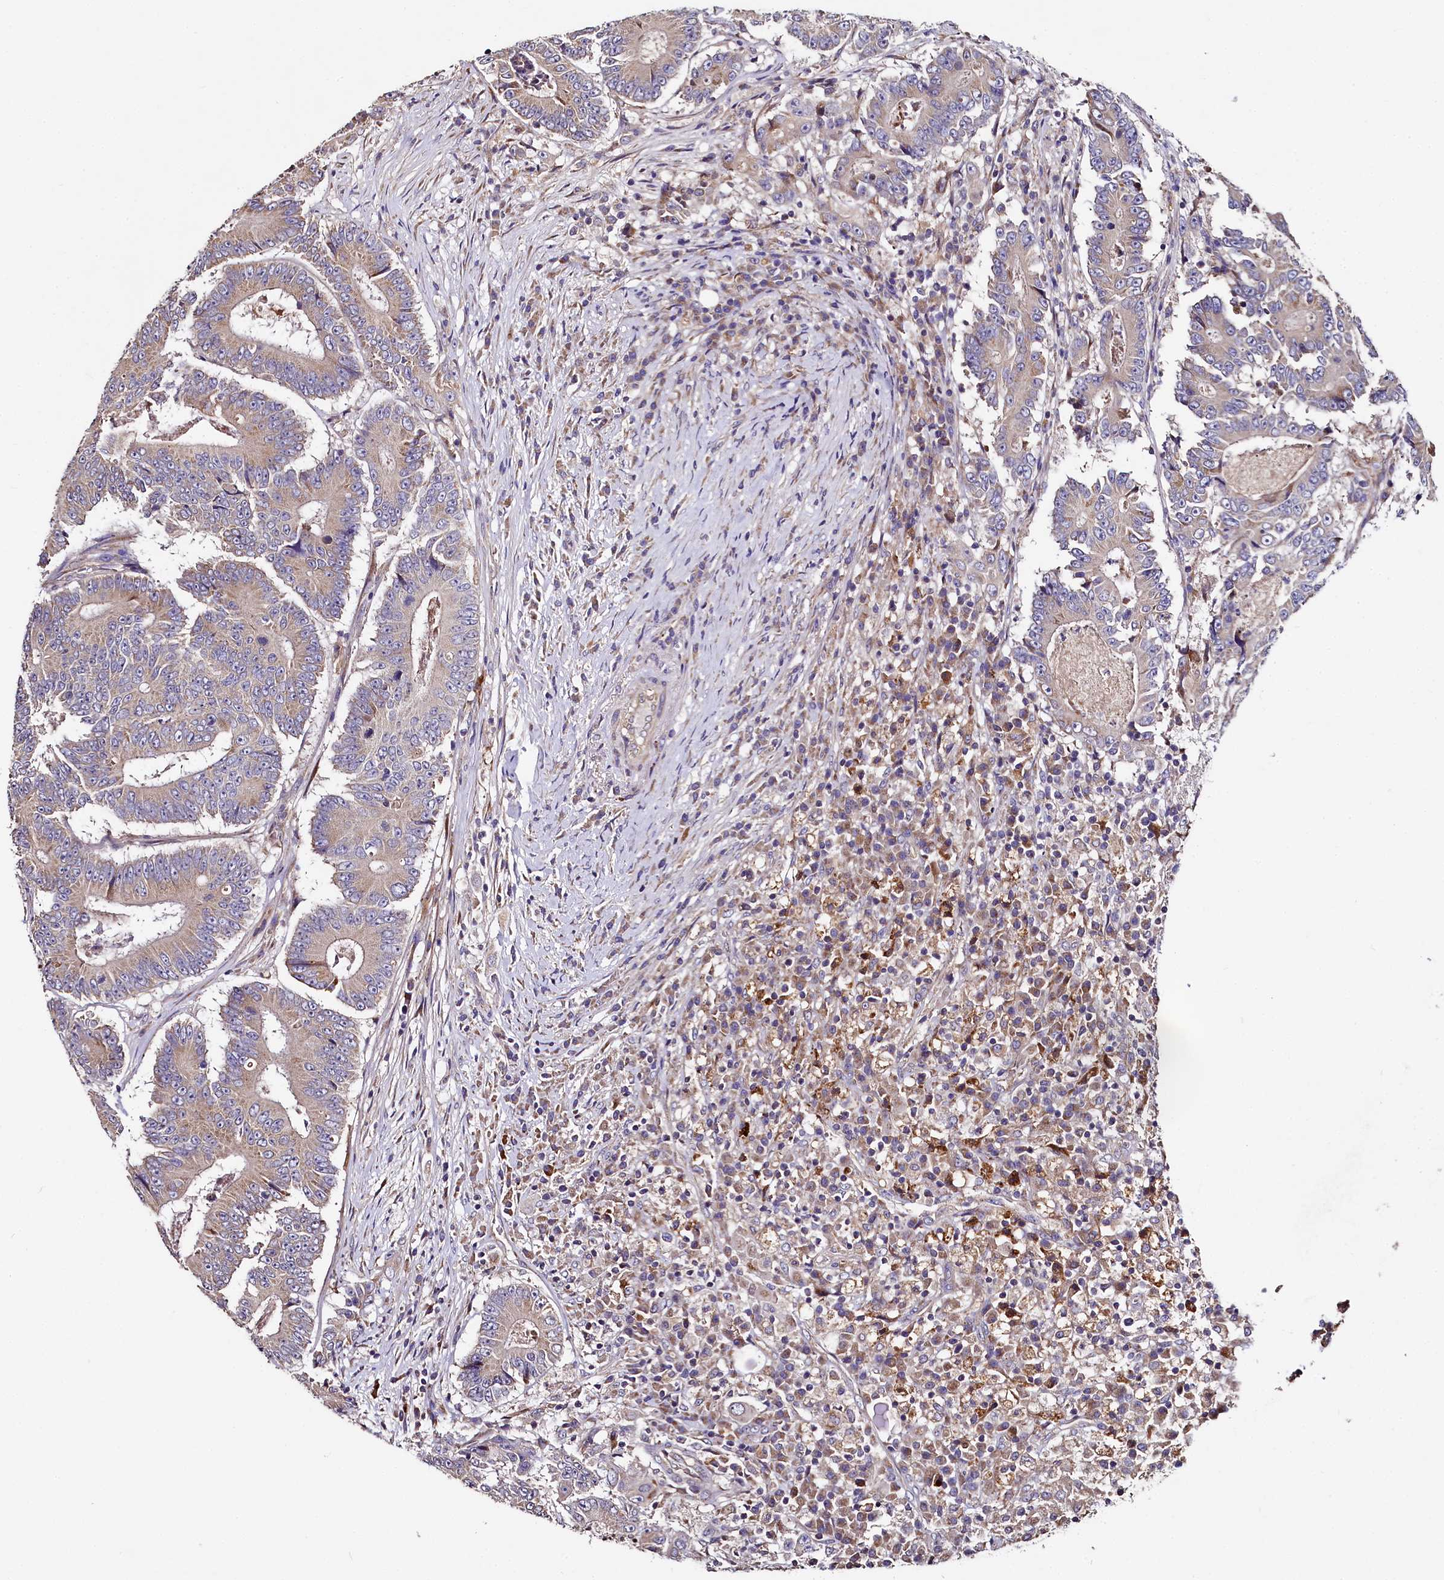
{"staining": {"intensity": "weak", "quantity": ">75%", "location": "cytoplasmic/membranous"}, "tissue": "colorectal cancer", "cell_type": "Tumor cells", "image_type": "cancer", "snomed": [{"axis": "morphology", "description": "Adenocarcinoma, NOS"}, {"axis": "topography", "description": "Colon"}], "caption": "Immunohistochemistry of colorectal cancer (adenocarcinoma) displays low levels of weak cytoplasmic/membranous expression in approximately >75% of tumor cells.", "gene": "SPRYD3", "patient": {"sex": "male", "age": 83}}